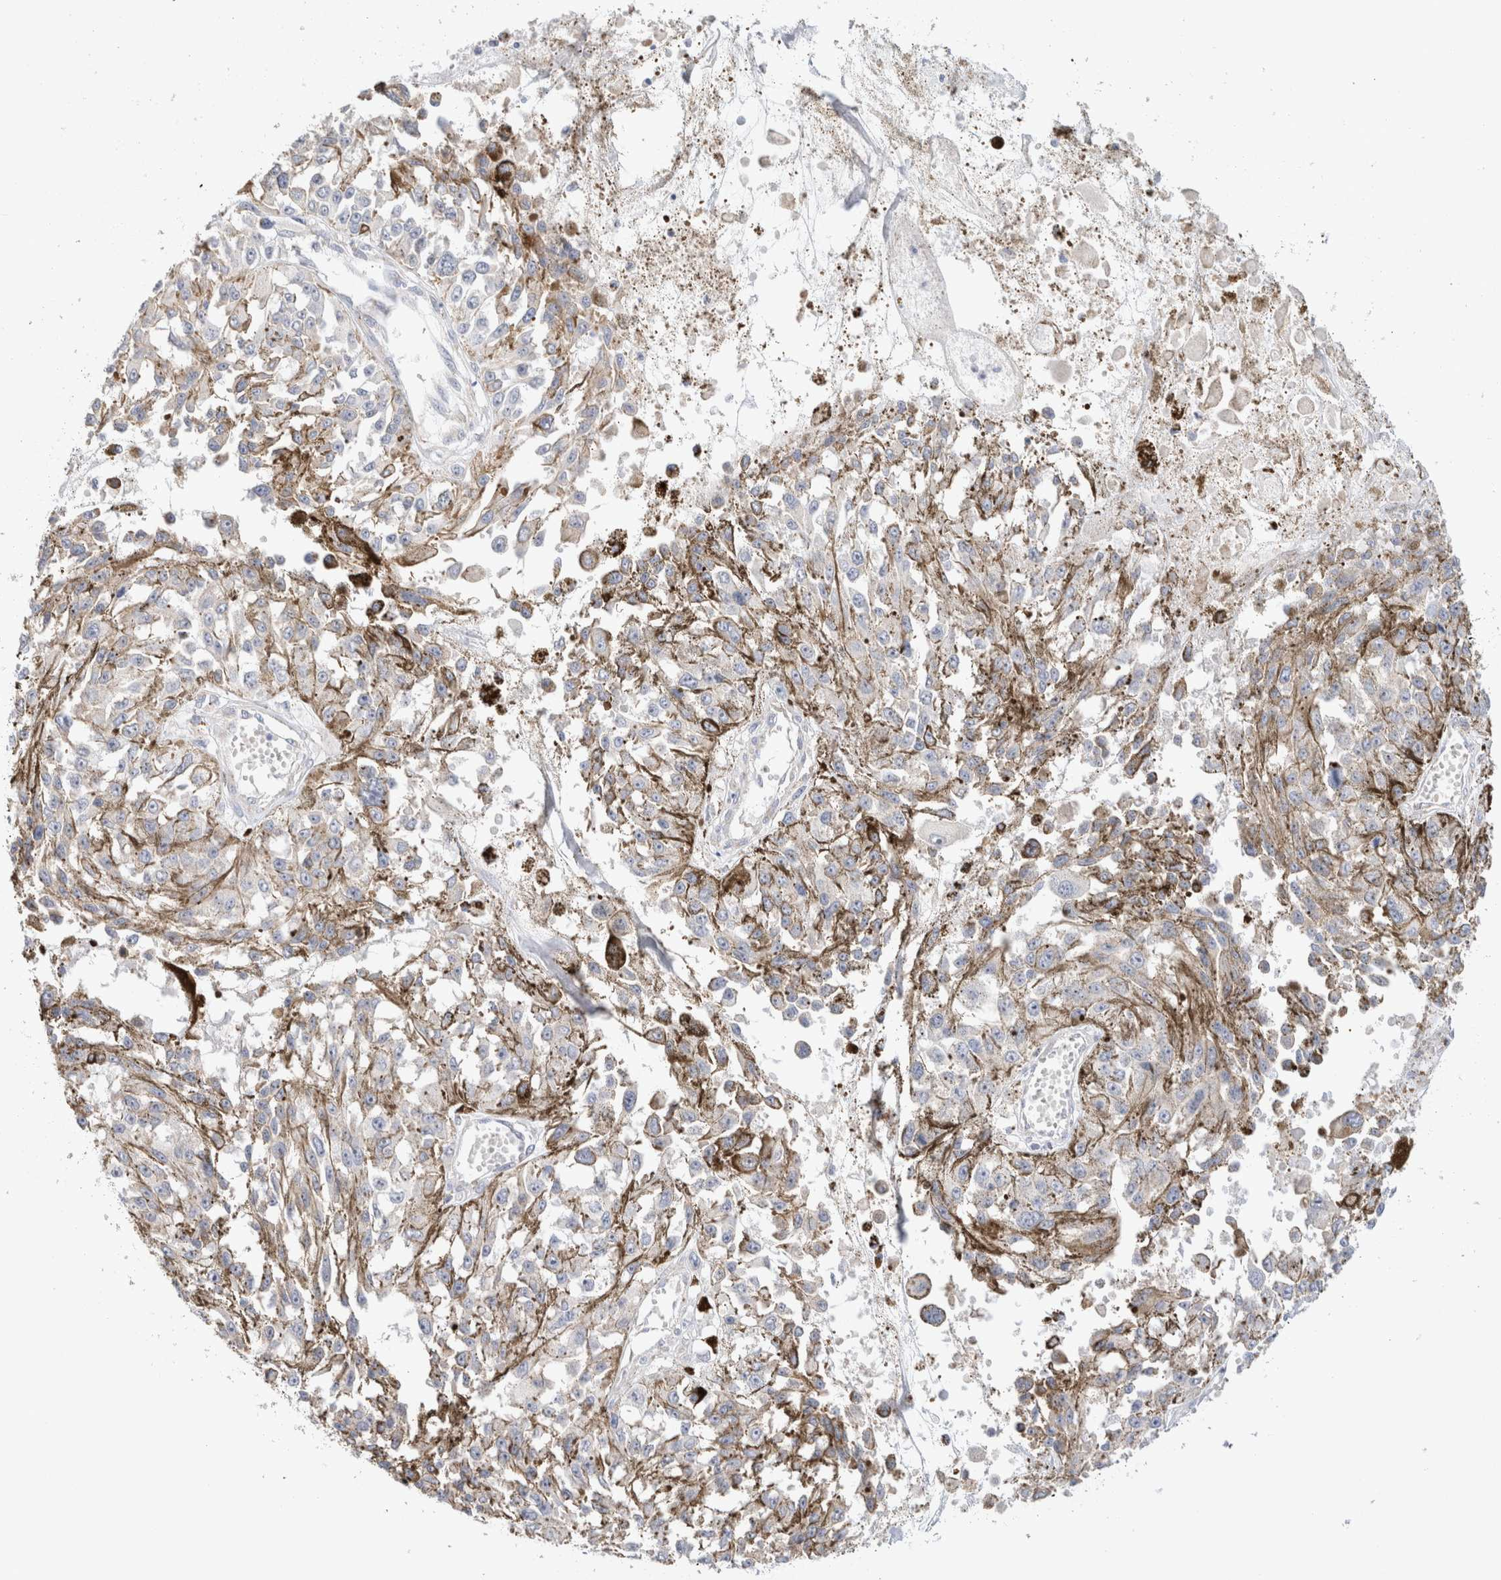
{"staining": {"intensity": "negative", "quantity": "none", "location": "none"}, "tissue": "melanoma", "cell_type": "Tumor cells", "image_type": "cancer", "snomed": [{"axis": "morphology", "description": "Malignant melanoma, Metastatic site"}, {"axis": "topography", "description": "Lymph node"}], "caption": "Photomicrograph shows no significant protein expression in tumor cells of melanoma.", "gene": "GADD45G", "patient": {"sex": "male", "age": 59}}